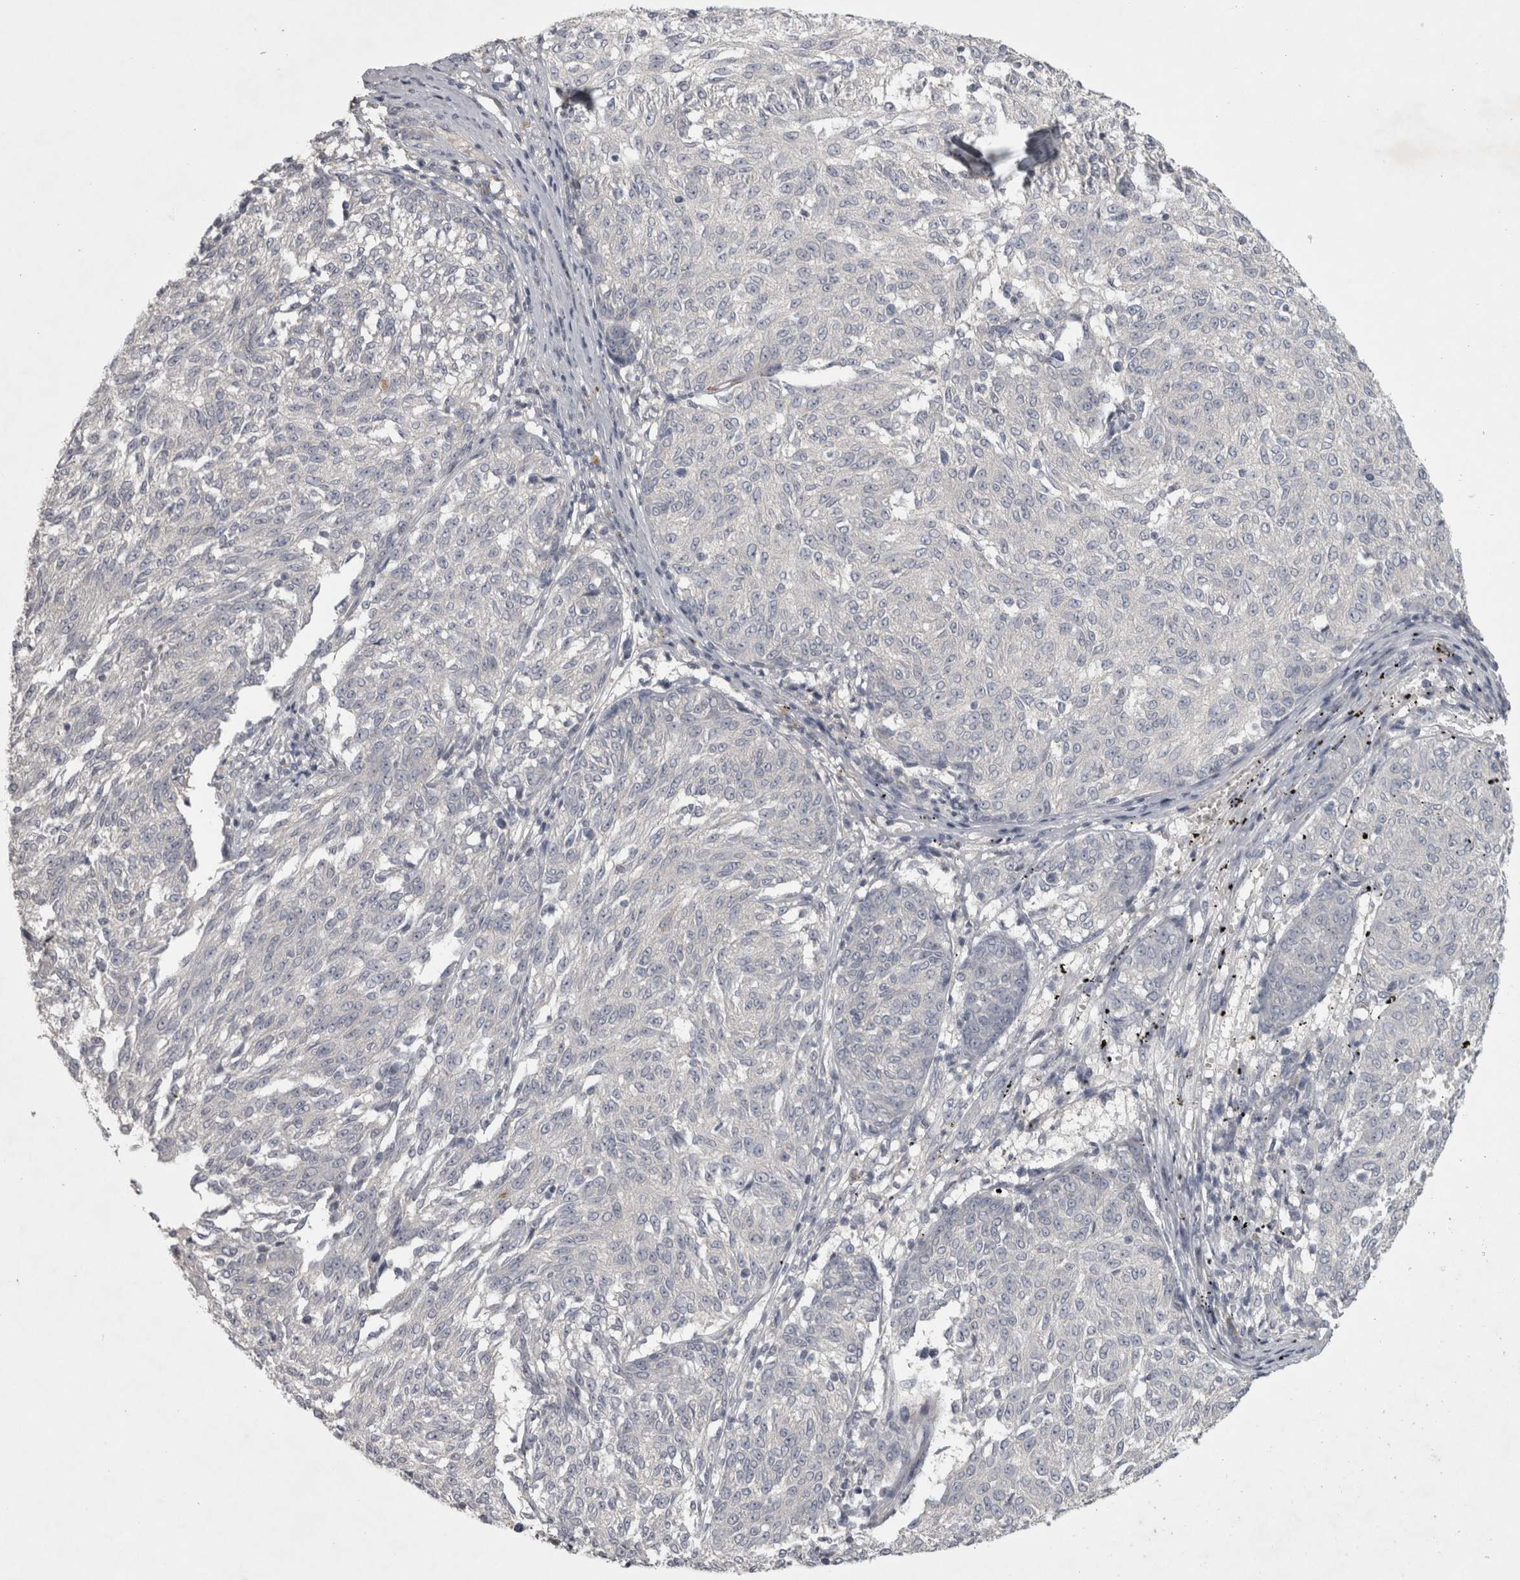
{"staining": {"intensity": "negative", "quantity": "none", "location": "none"}, "tissue": "melanoma", "cell_type": "Tumor cells", "image_type": "cancer", "snomed": [{"axis": "morphology", "description": "Malignant melanoma, NOS"}, {"axis": "topography", "description": "Skin"}], "caption": "The micrograph shows no significant expression in tumor cells of malignant melanoma. (DAB (3,3'-diaminobenzidine) immunohistochemistry, high magnification).", "gene": "ENPP7", "patient": {"sex": "female", "age": 72}}